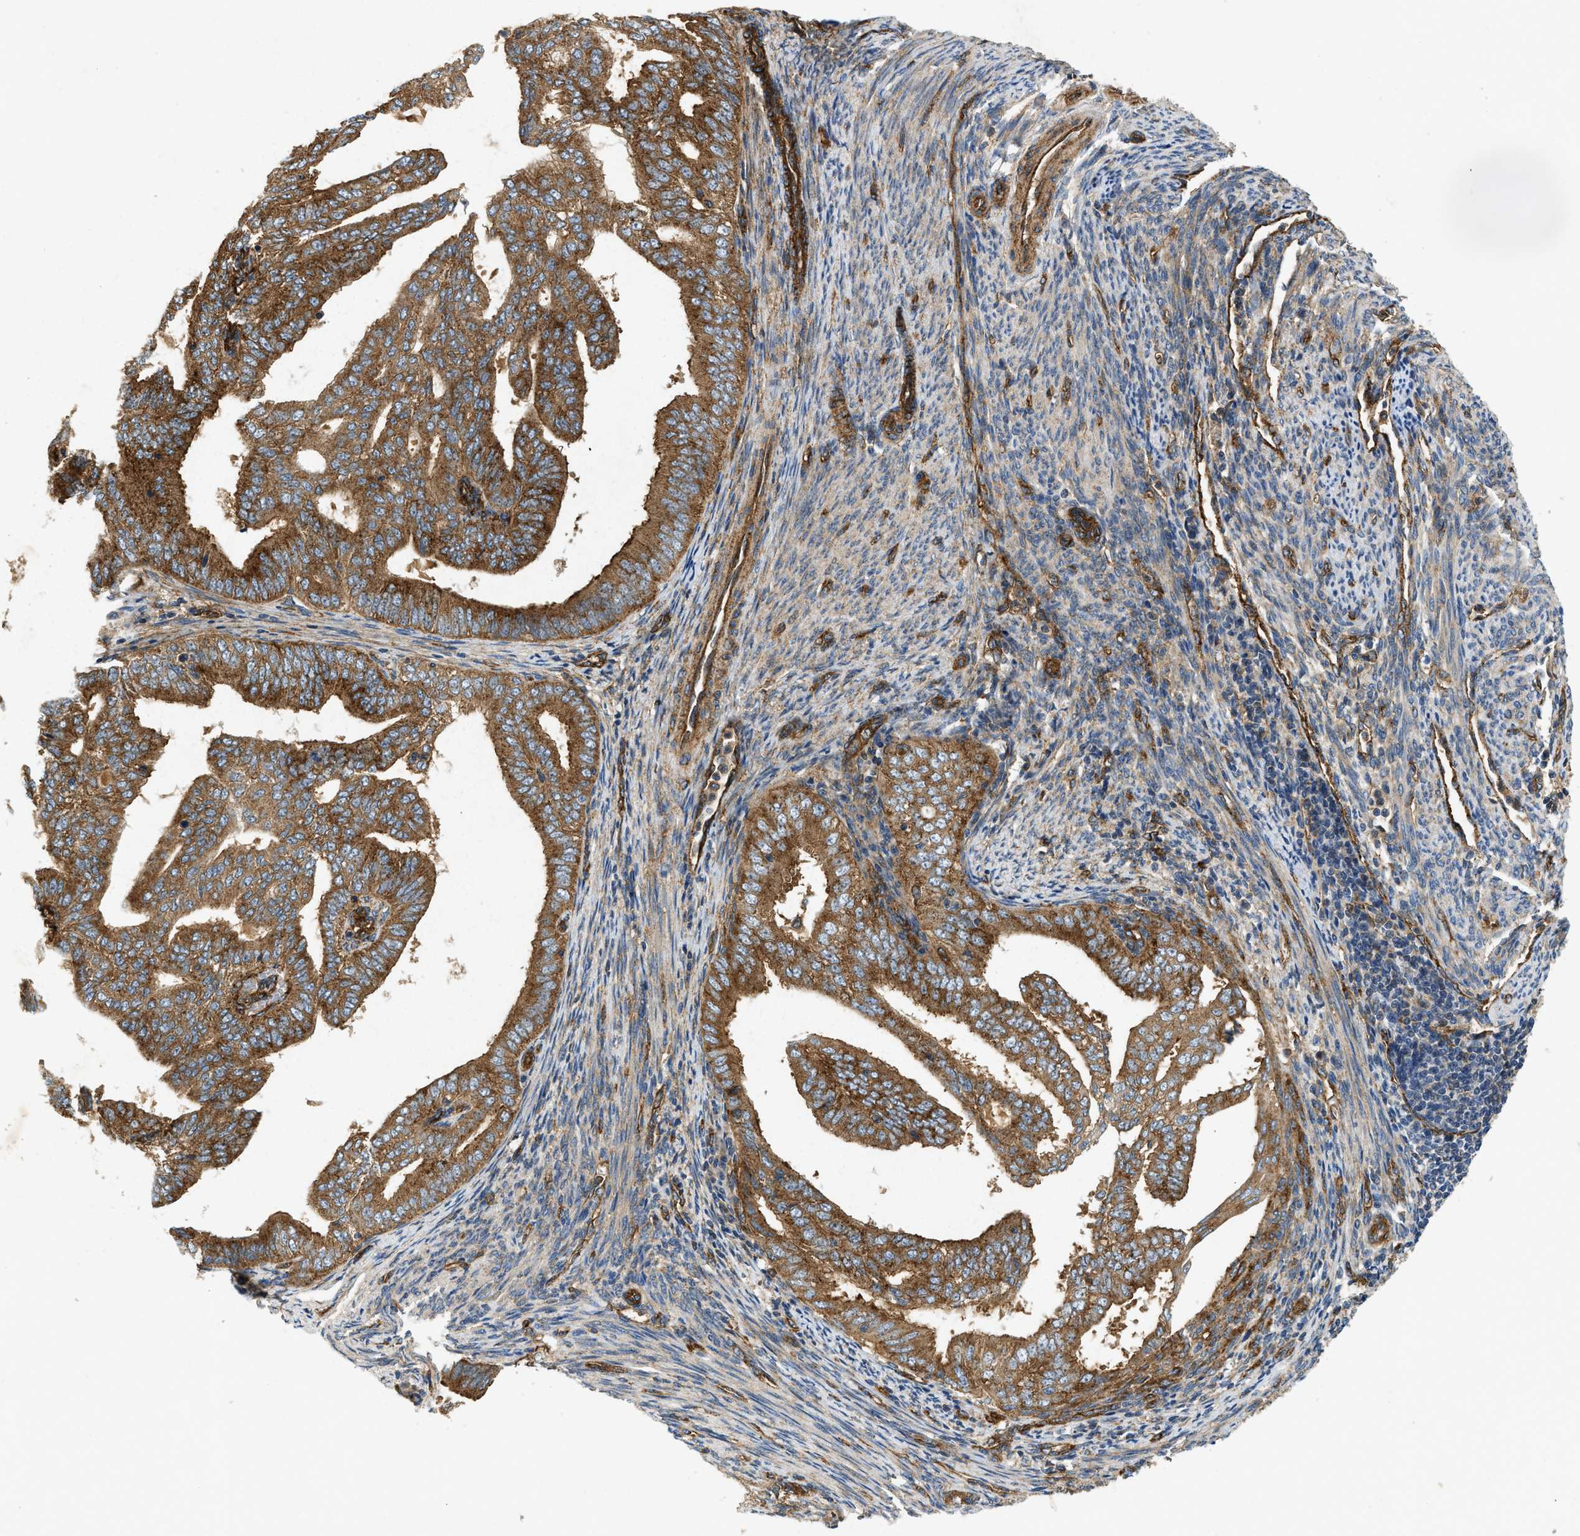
{"staining": {"intensity": "strong", "quantity": ">75%", "location": "cytoplasmic/membranous"}, "tissue": "endometrial cancer", "cell_type": "Tumor cells", "image_type": "cancer", "snomed": [{"axis": "morphology", "description": "Adenocarcinoma, NOS"}, {"axis": "topography", "description": "Endometrium"}], "caption": "IHC of adenocarcinoma (endometrial) shows high levels of strong cytoplasmic/membranous positivity in approximately >75% of tumor cells. (DAB (3,3'-diaminobenzidine) IHC with brightfield microscopy, high magnification).", "gene": "HIP1", "patient": {"sex": "female", "age": 58}}